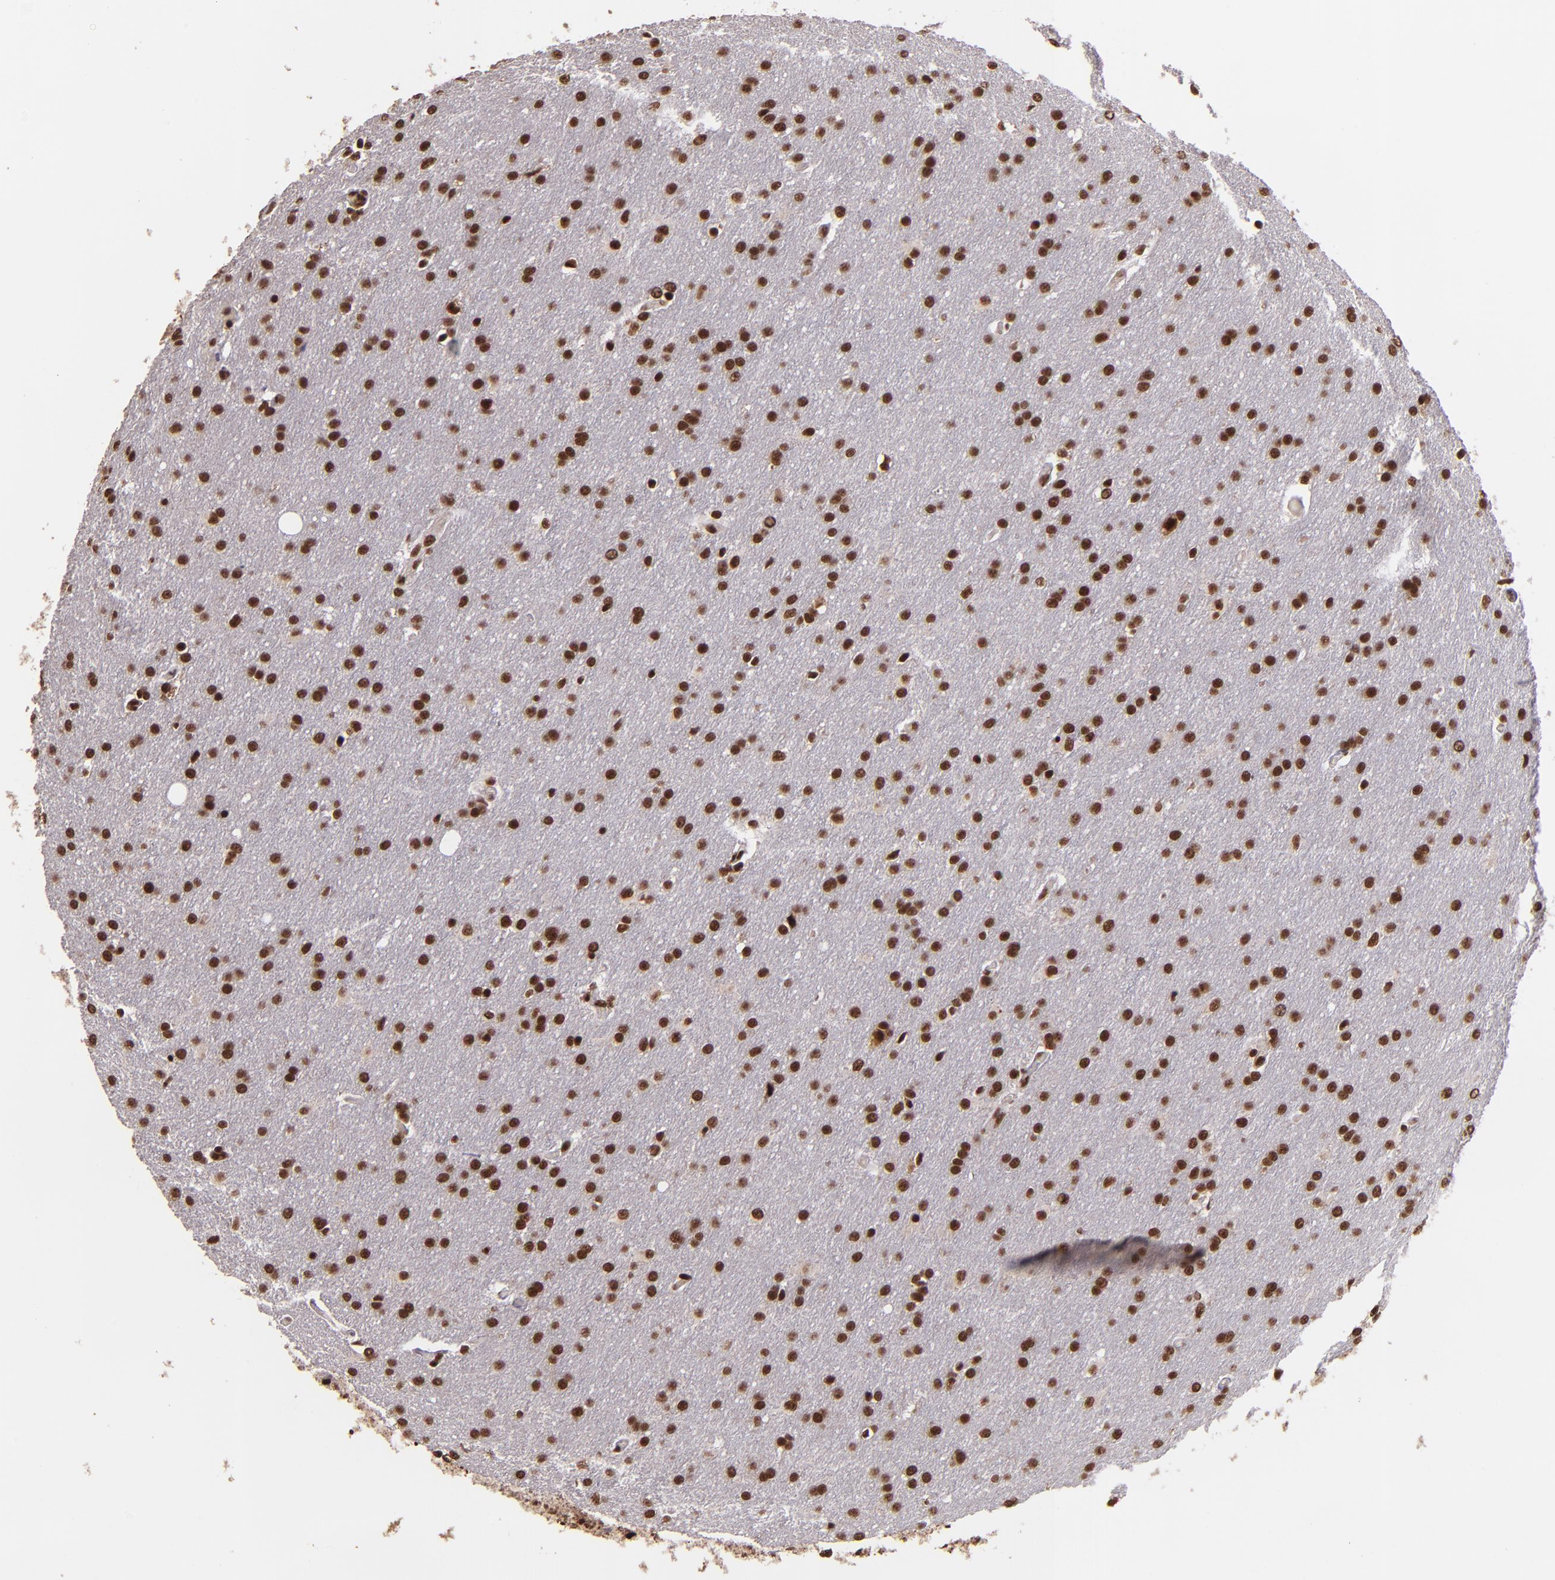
{"staining": {"intensity": "strong", "quantity": ">75%", "location": "nuclear"}, "tissue": "glioma", "cell_type": "Tumor cells", "image_type": "cancer", "snomed": [{"axis": "morphology", "description": "Glioma, malignant, Low grade"}, {"axis": "topography", "description": "Brain"}], "caption": "Tumor cells demonstrate strong nuclear positivity in approximately >75% of cells in glioma.", "gene": "PQBP1", "patient": {"sex": "female", "age": 32}}